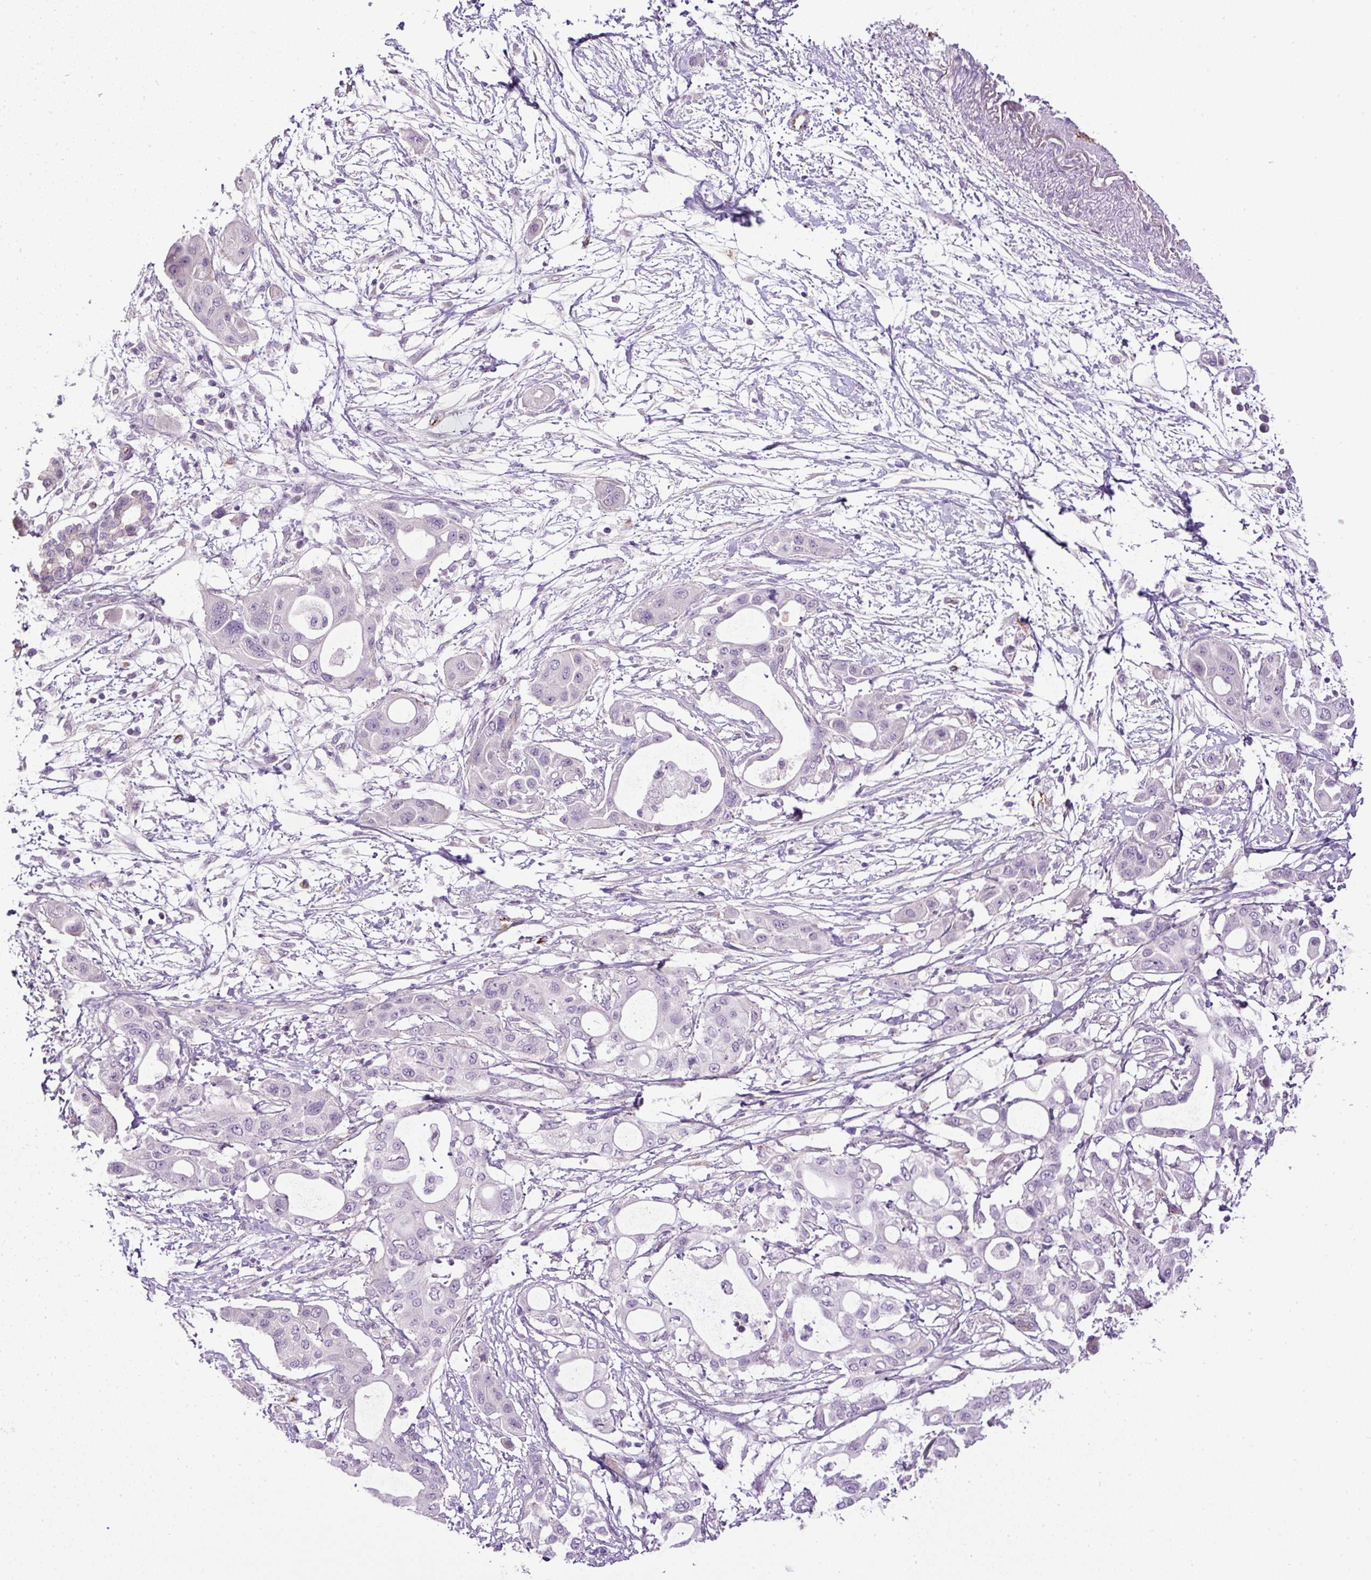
{"staining": {"intensity": "negative", "quantity": "none", "location": "none"}, "tissue": "pancreatic cancer", "cell_type": "Tumor cells", "image_type": "cancer", "snomed": [{"axis": "morphology", "description": "Adenocarcinoma, NOS"}, {"axis": "topography", "description": "Pancreas"}], "caption": "Protein analysis of adenocarcinoma (pancreatic) shows no significant expression in tumor cells. The staining is performed using DAB brown chromogen with nuclei counter-stained in using hematoxylin.", "gene": "LEFTY2", "patient": {"sex": "male", "age": 68}}